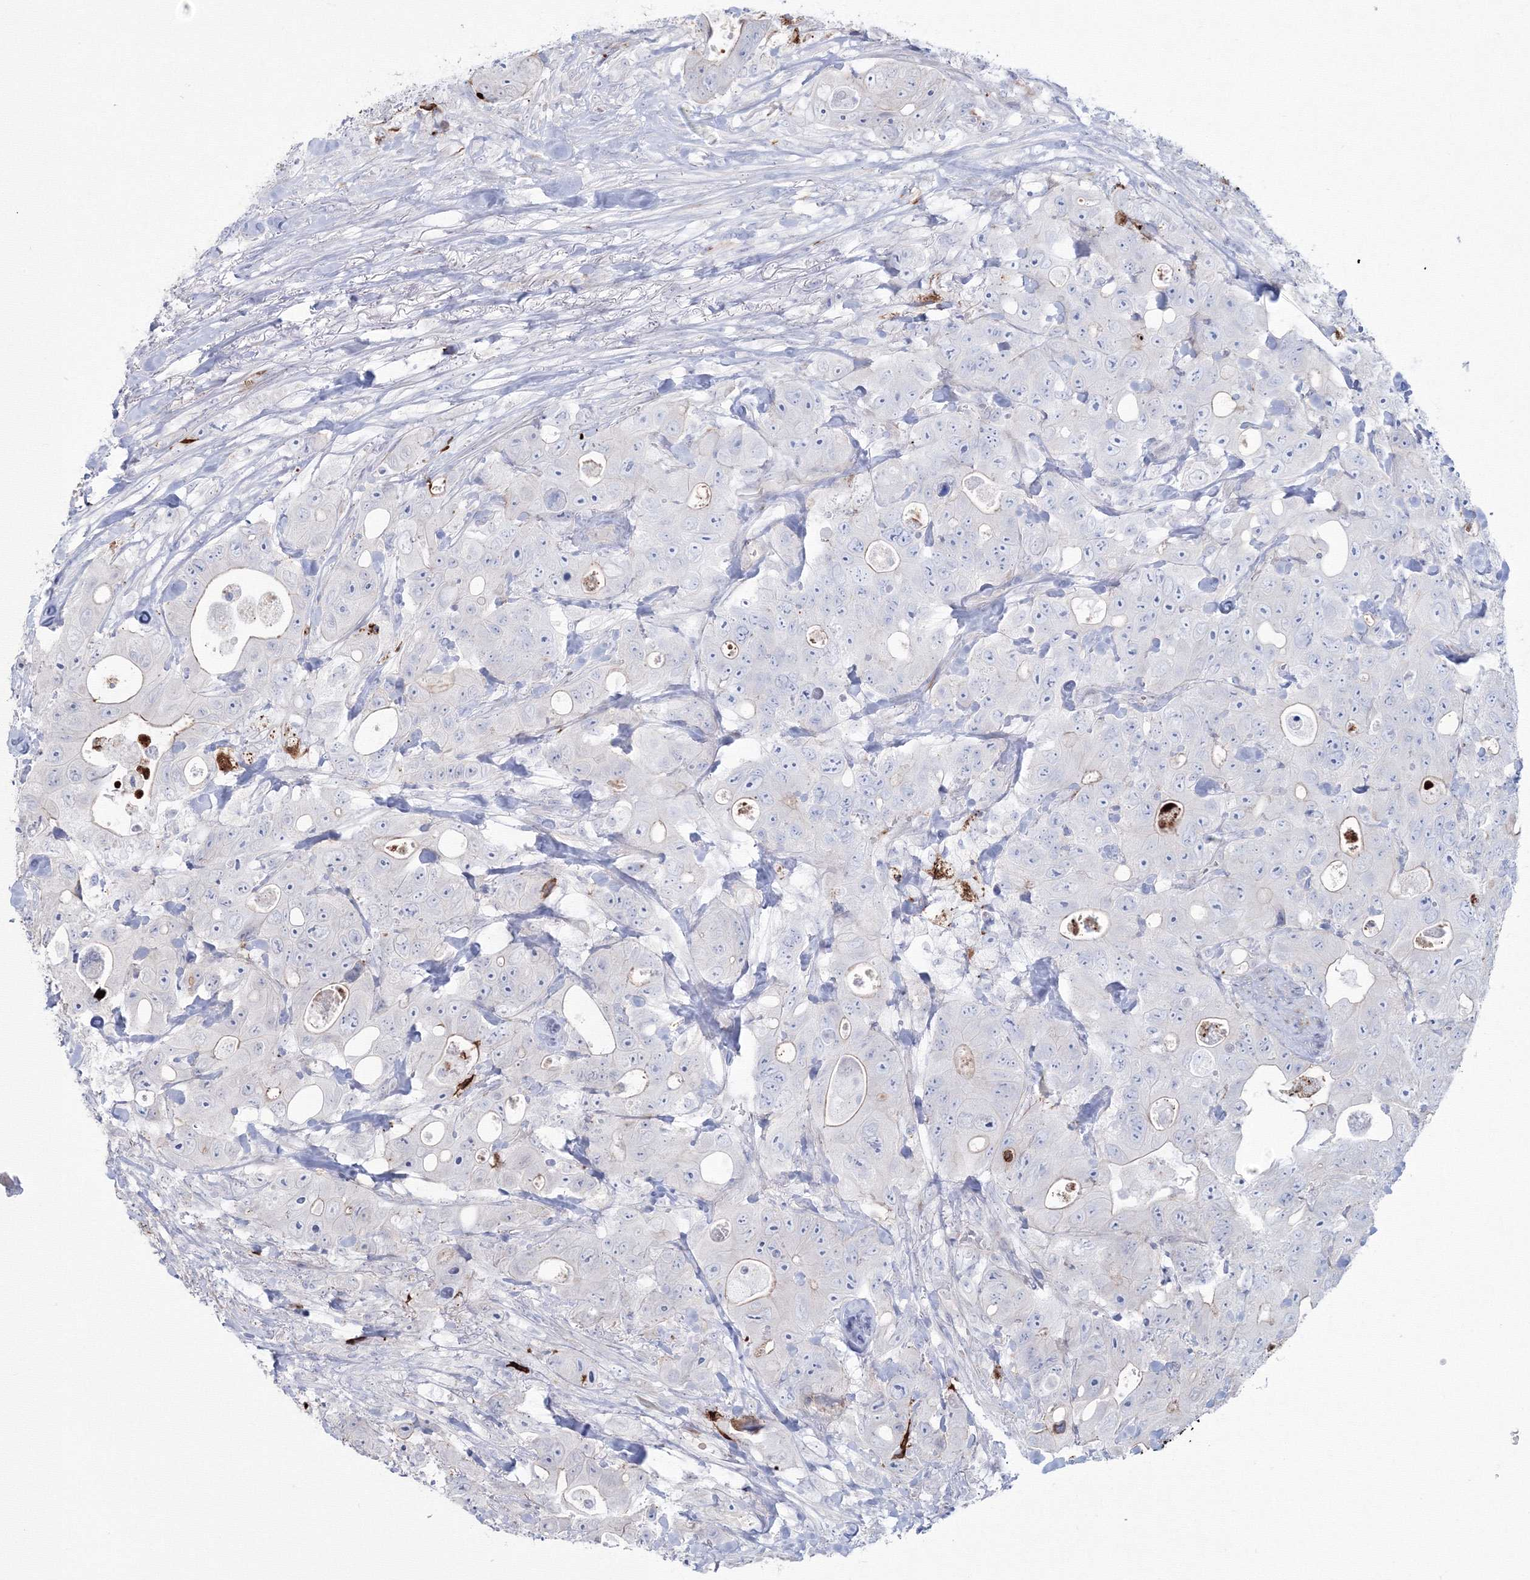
{"staining": {"intensity": "negative", "quantity": "none", "location": "none"}, "tissue": "colorectal cancer", "cell_type": "Tumor cells", "image_type": "cancer", "snomed": [{"axis": "morphology", "description": "Adenocarcinoma, NOS"}, {"axis": "topography", "description": "Colon"}], "caption": "Immunohistochemical staining of colorectal adenocarcinoma demonstrates no significant expression in tumor cells.", "gene": "HYAL2", "patient": {"sex": "female", "age": 46}}